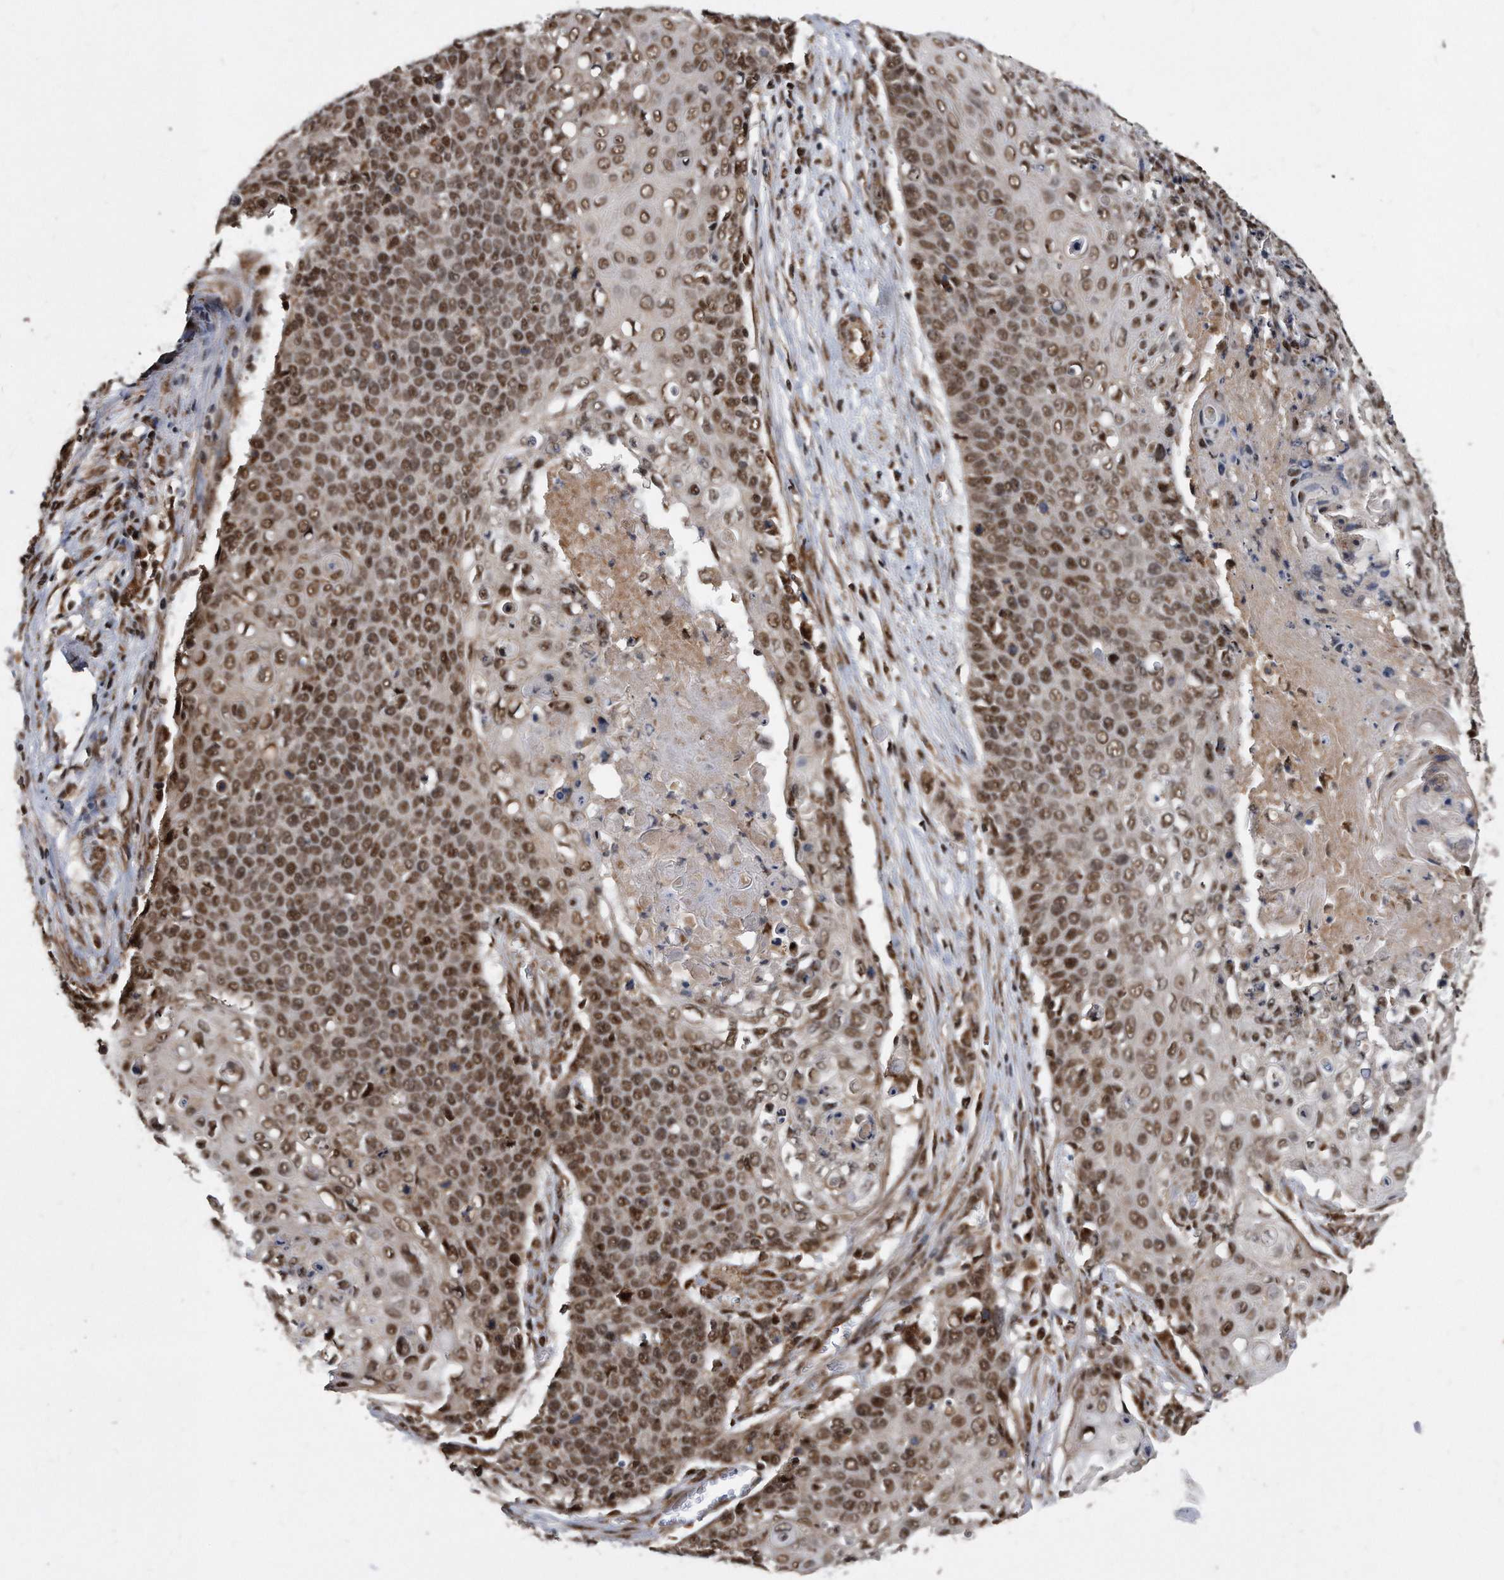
{"staining": {"intensity": "moderate", "quantity": ">75%", "location": "nuclear"}, "tissue": "cervical cancer", "cell_type": "Tumor cells", "image_type": "cancer", "snomed": [{"axis": "morphology", "description": "Squamous cell carcinoma, NOS"}, {"axis": "topography", "description": "Cervix"}], "caption": "This is a photomicrograph of IHC staining of cervical cancer, which shows moderate positivity in the nuclear of tumor cells.", "gene": "DUSP22", "patient": {"sex": "female", "age": 39}}